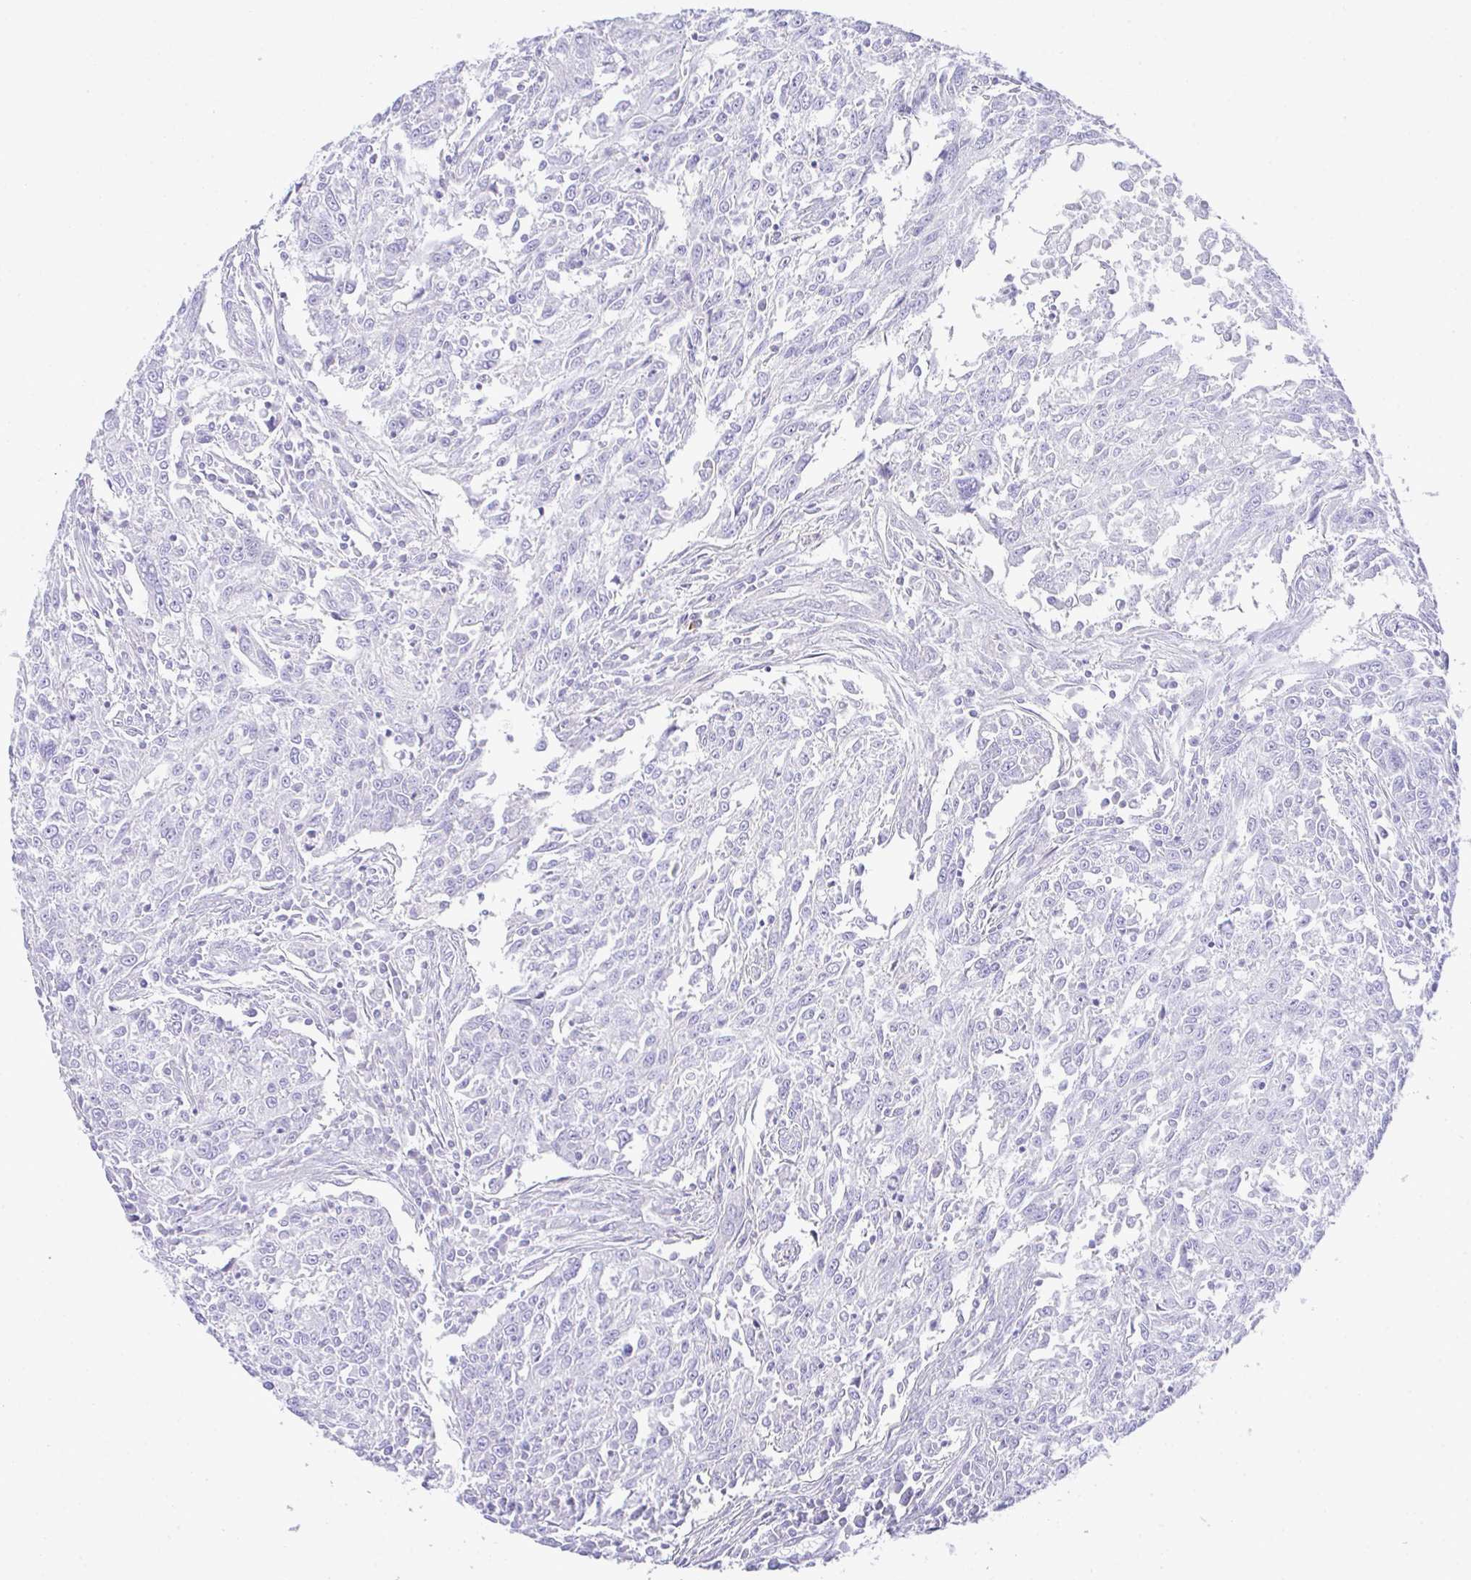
{"staining": {"intensity": "negative", "quantity": "none", "location": "none"}, "tissue": "breast cancer", "cell_type": "Tumor cells", "image_type": "cancer", "snomed": [{"axis": "morphology", "description": "Duct carcinoma"}, {"axis": "topography", "description": "Breast"}], "caption": "DAB (3,3'-diaminobenzidine) immunohistochemical staining of human breast cancer reveals no significant expression in tumor cells.", "gene": "KMT2E", "patient": {"sex": "female", "age": 50}}